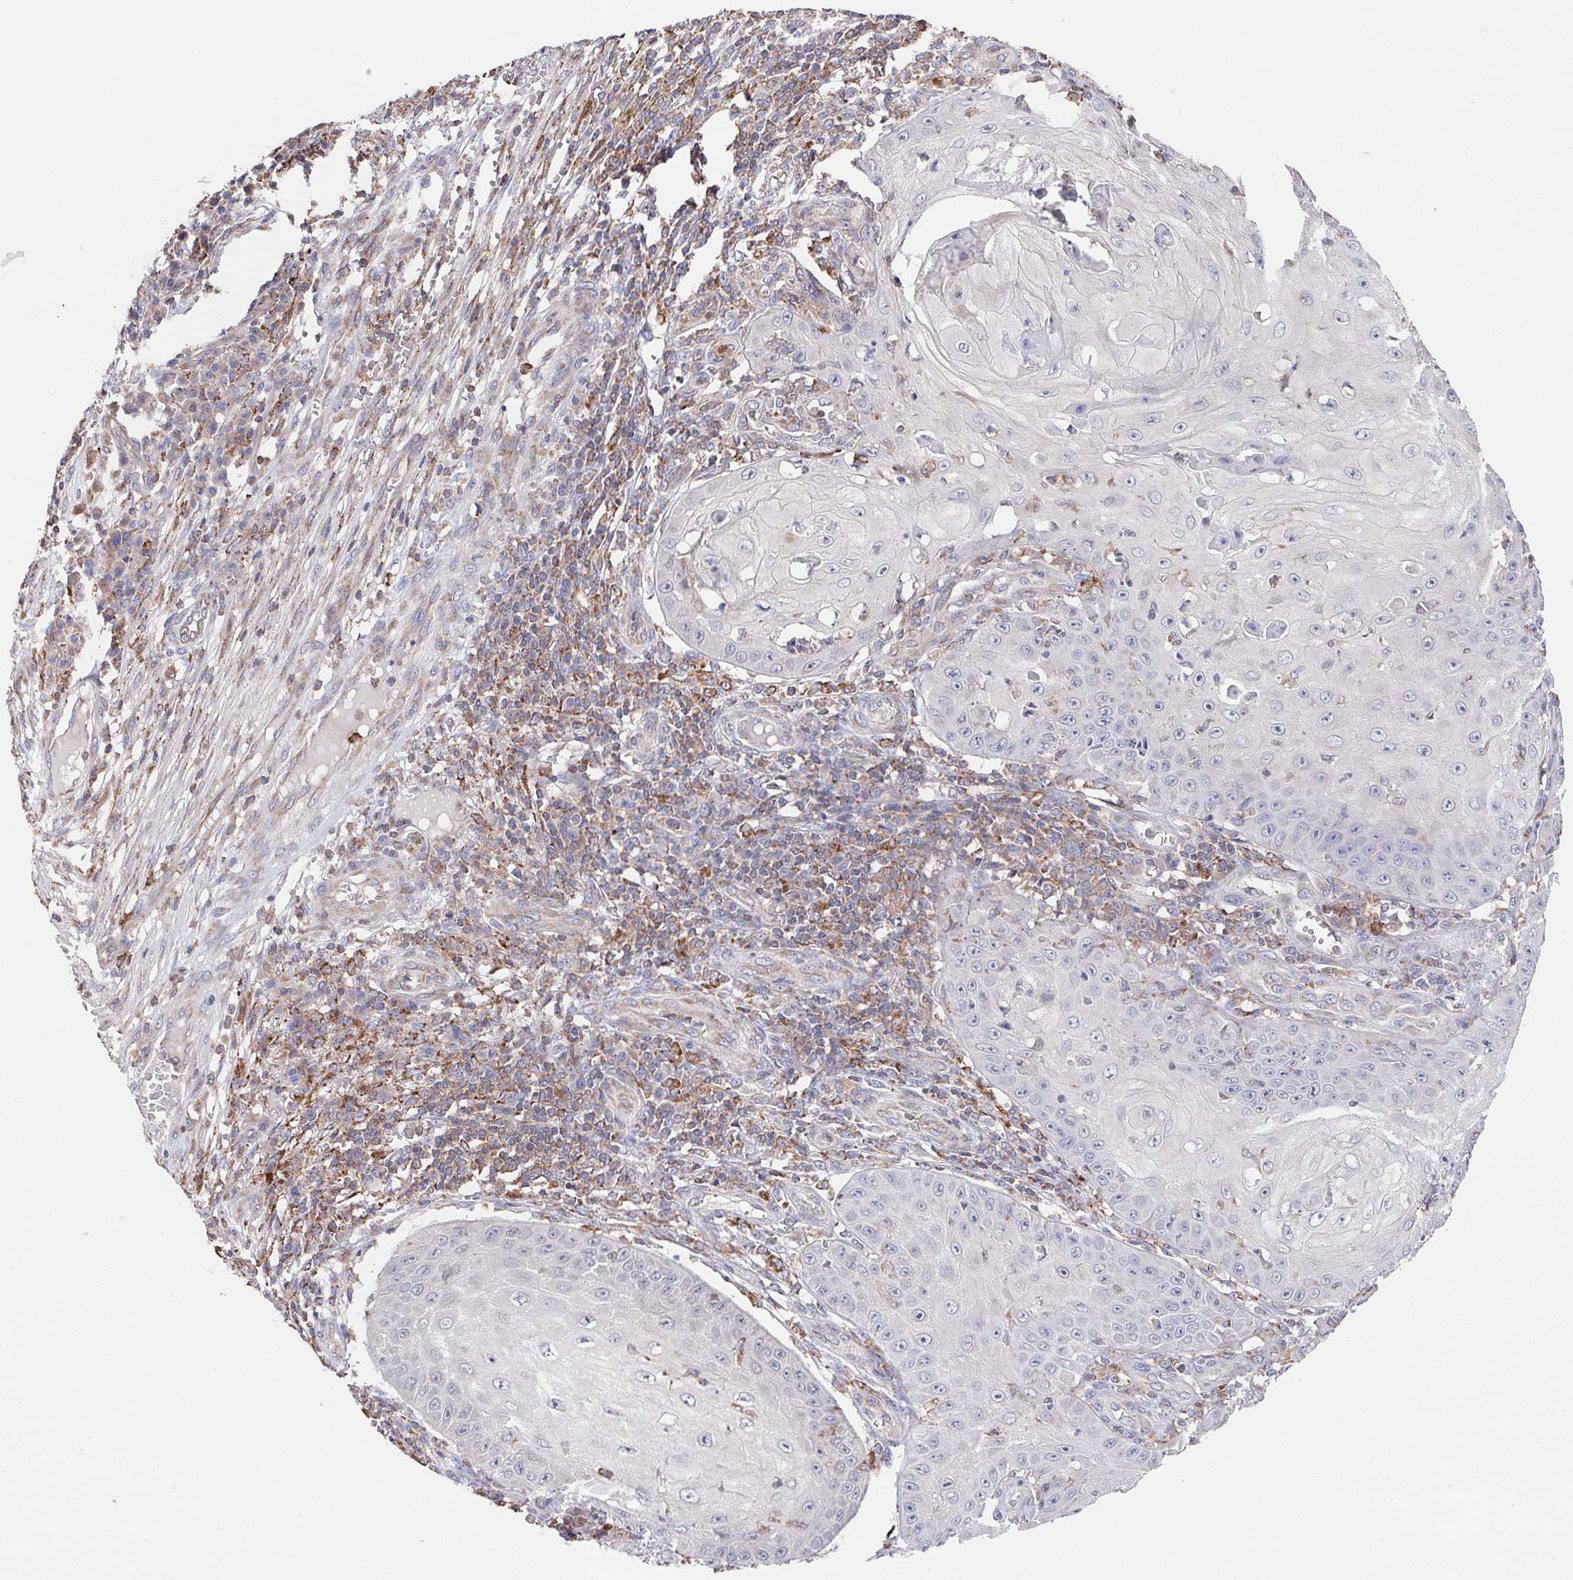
{"staining": {"intensity": "negative", "quantity": "none", "location": "none"}, "tissue": "skin cancer", "cell_type": "Tumor cells", "image_type": "cancer", "snomed": [{"axis": "morphology", "description": "Squamous cell carcinoma, NOS"}, {"axis": "topography", "description": "Skin"}], "caption": "Immunohistochemical staining of squamous cell carcinoma (skin) exhibits no significant positivity in tumor cells. Nuclei are stained in blue.", "gene": "FAM241A", "patient": {"sex": "male", "age": 70}}